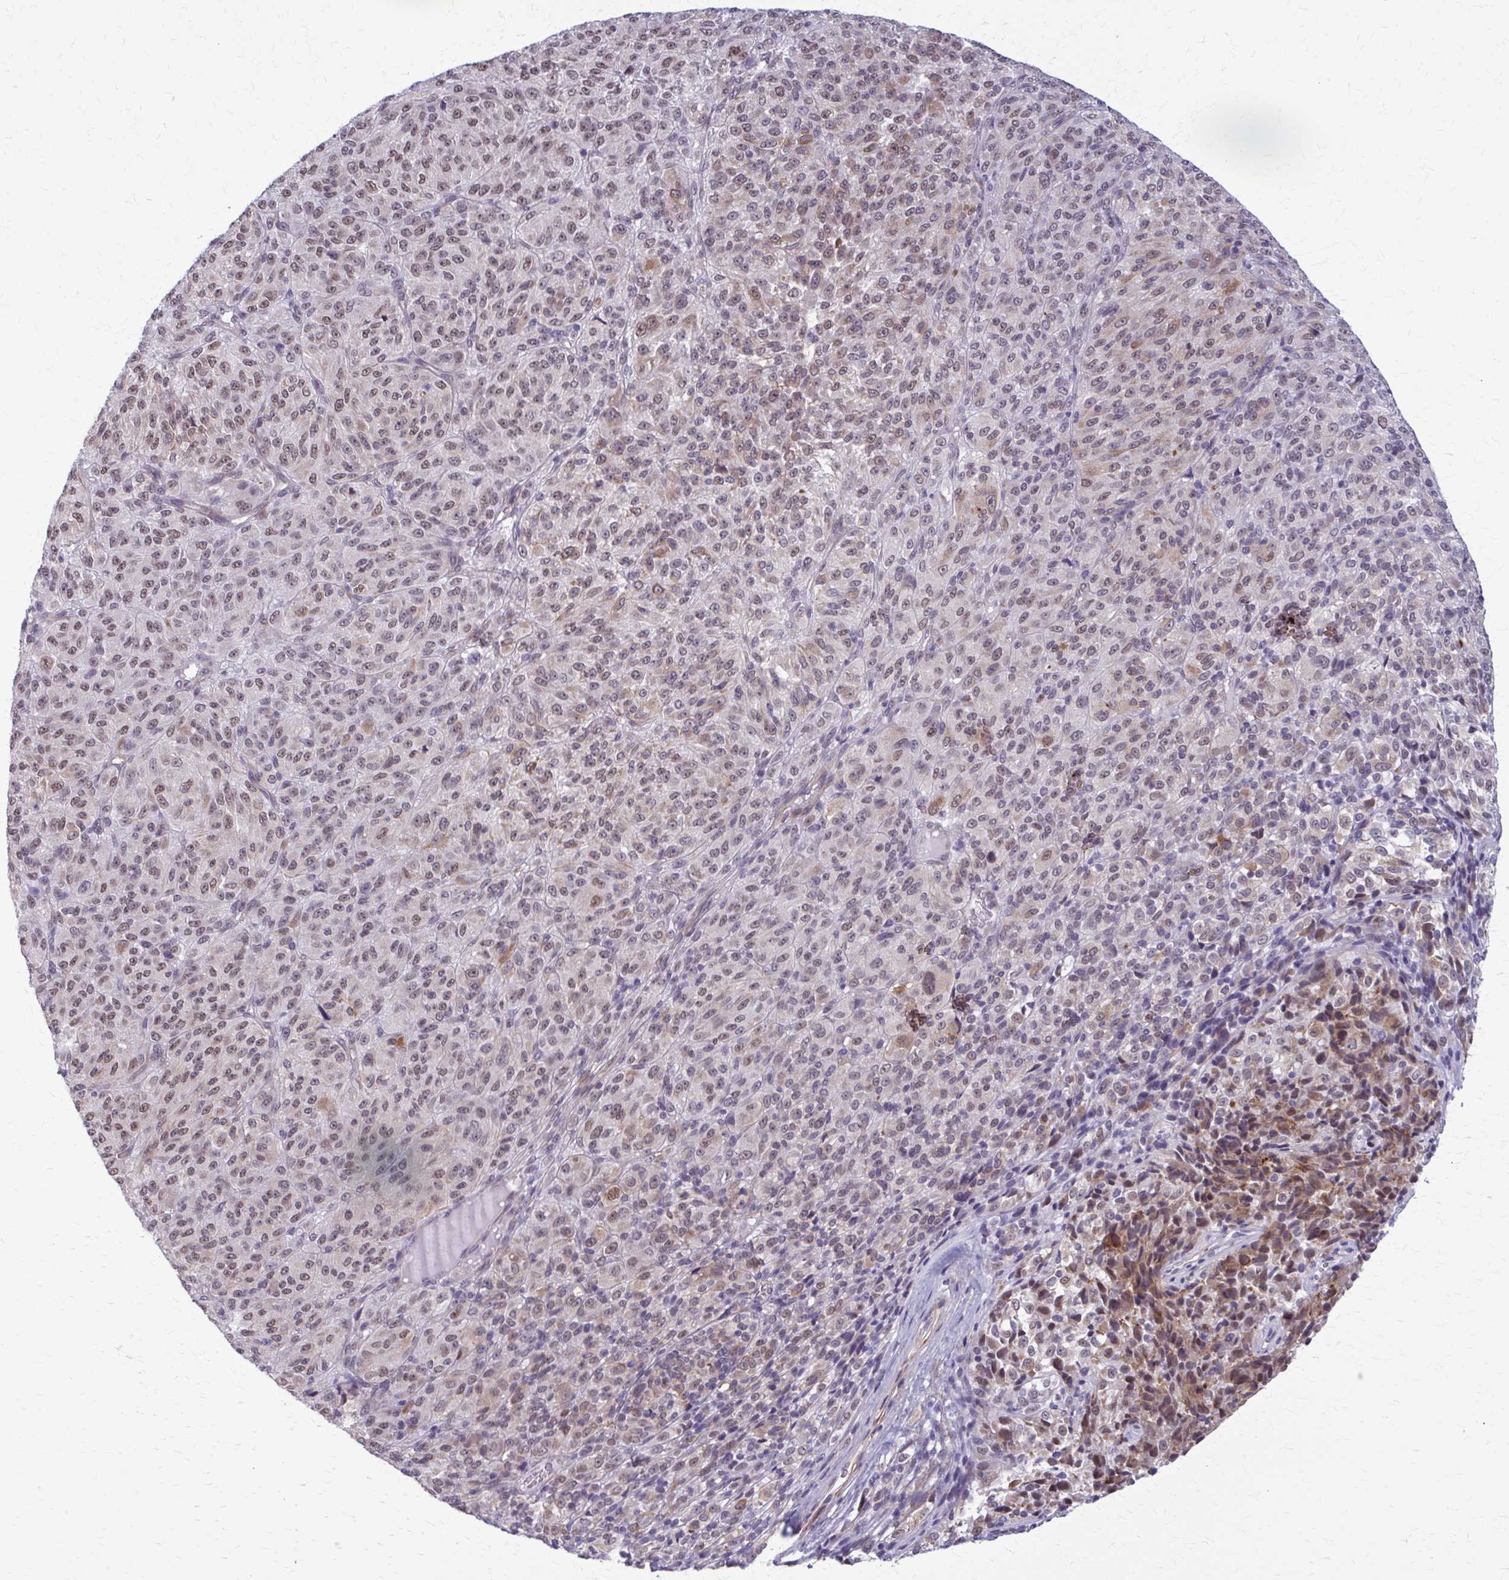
{"staining": {"intensity": "weak", "quantity": ">75%", "location": "nuclear"}, "tissue": "melanoma", "cell_type": "Tumor cells", "image_type": "cancer", "snomed": [{"axis": "morphology", "description": "Malignant melanoma, Metastatic site"}, {"axis": "topography", "description": "Brain"}], "caption": "The photomicrograph shows a brown stain indicating the presence of a protein in the nuclear of tumor cells in melanoma. The staining was performed using DAB, with brown indicating positive protein expression. Nuclei are stained blue with hematoxylin.", "gene": "NUMBL", "patient": {"sex": "female", "age": 56}}